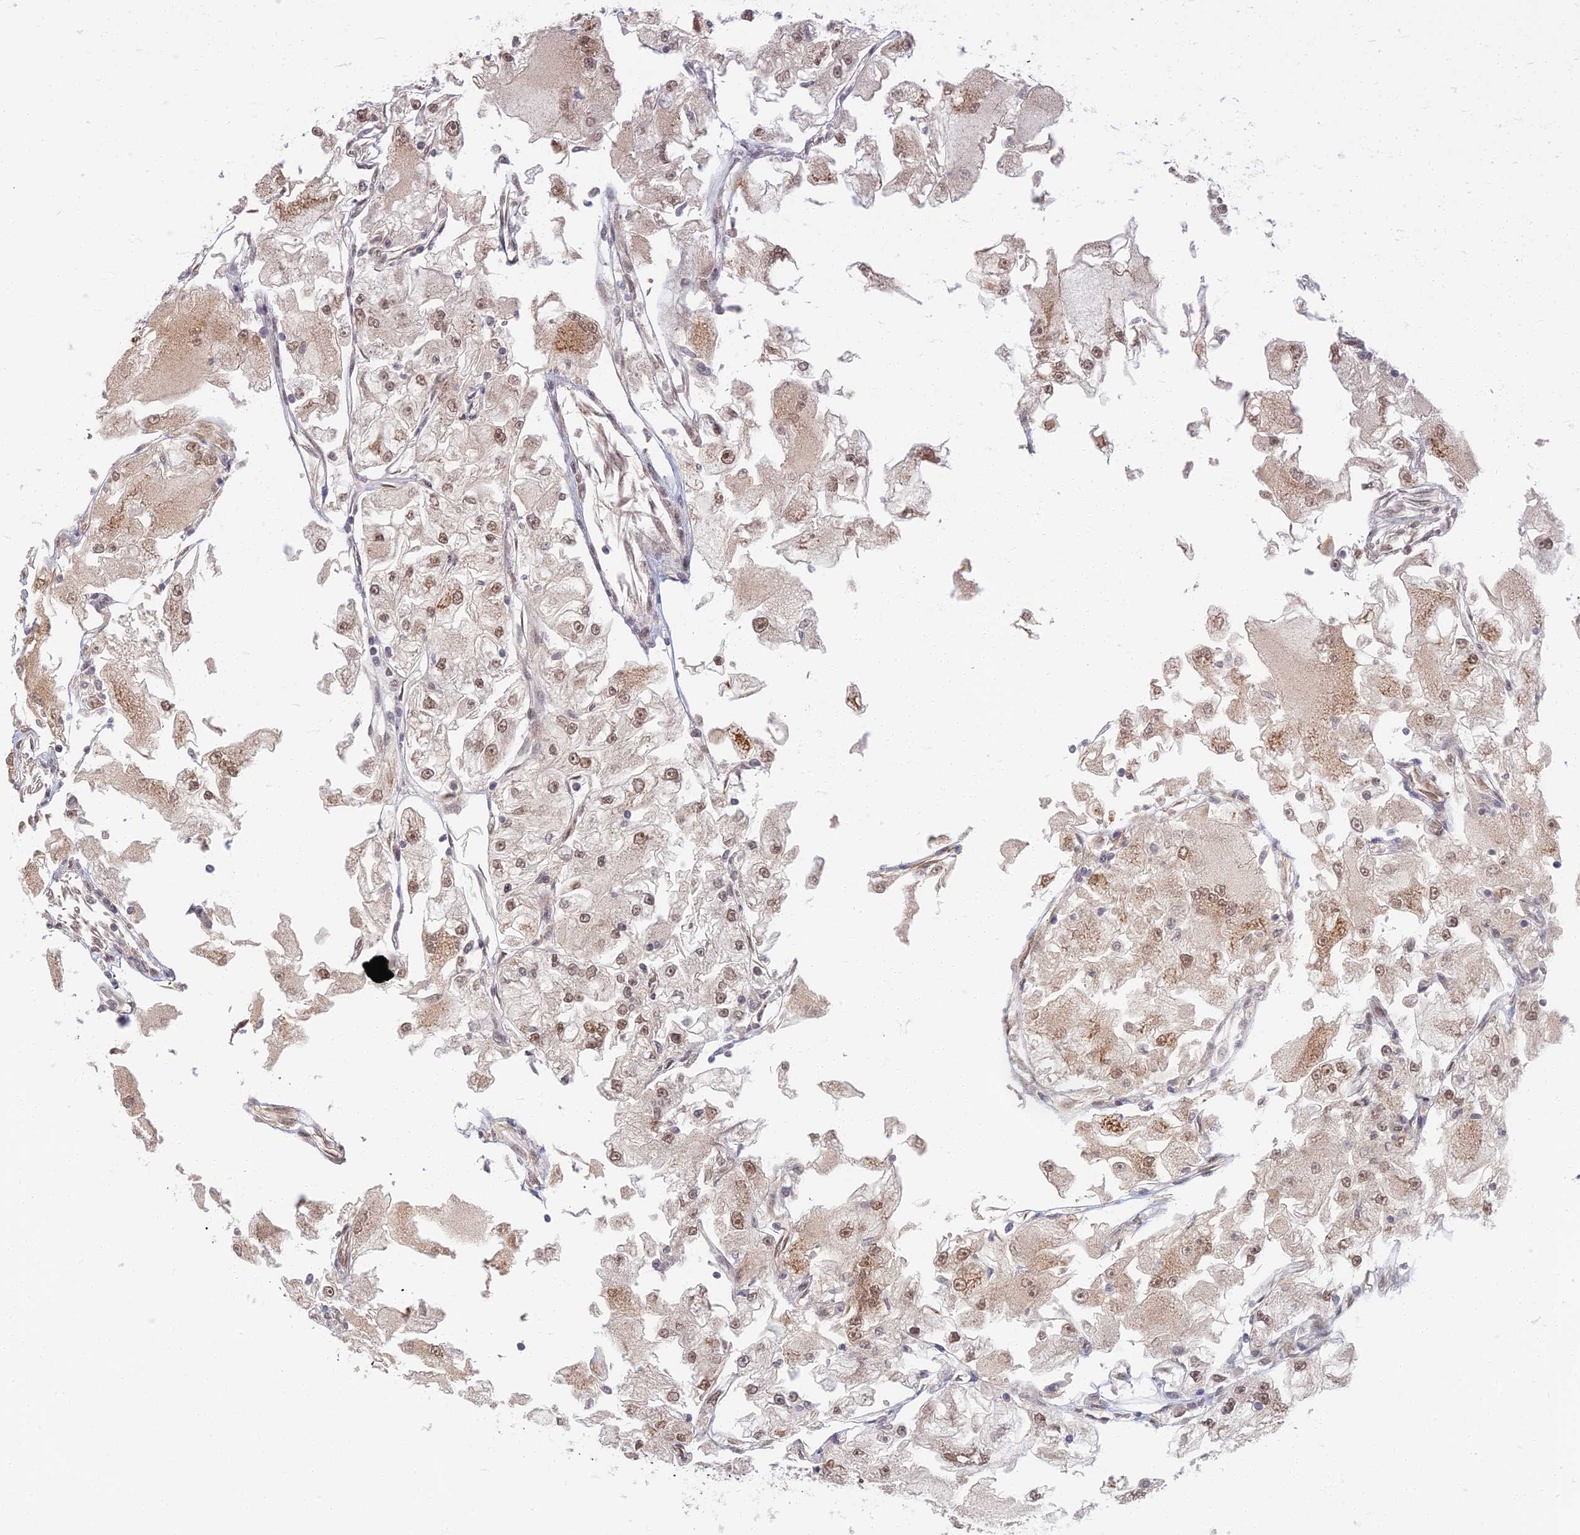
{"staining": {"intensity": "moderate", "quantity": ">75%", "location": "cytoplasmic/membranous,nuclear"}, "tissue": "renal cancer", "cell_type": "Tumor cells", "image_type": "cancer", "snomed": [{"axis": "morphology", "description": "Adenocarcinoma, NOS"}, {"axis": "topography", "description": "Kidney"}], "caption": "Immunohistochemical staining of renal cancer displays medium levels of moderate cytoplasmic/membranous and nuclear protein expression in approximately >75% of tumor cells.", "gene": "TCEA2", "patient": {"sex": "female", "age": 72}}